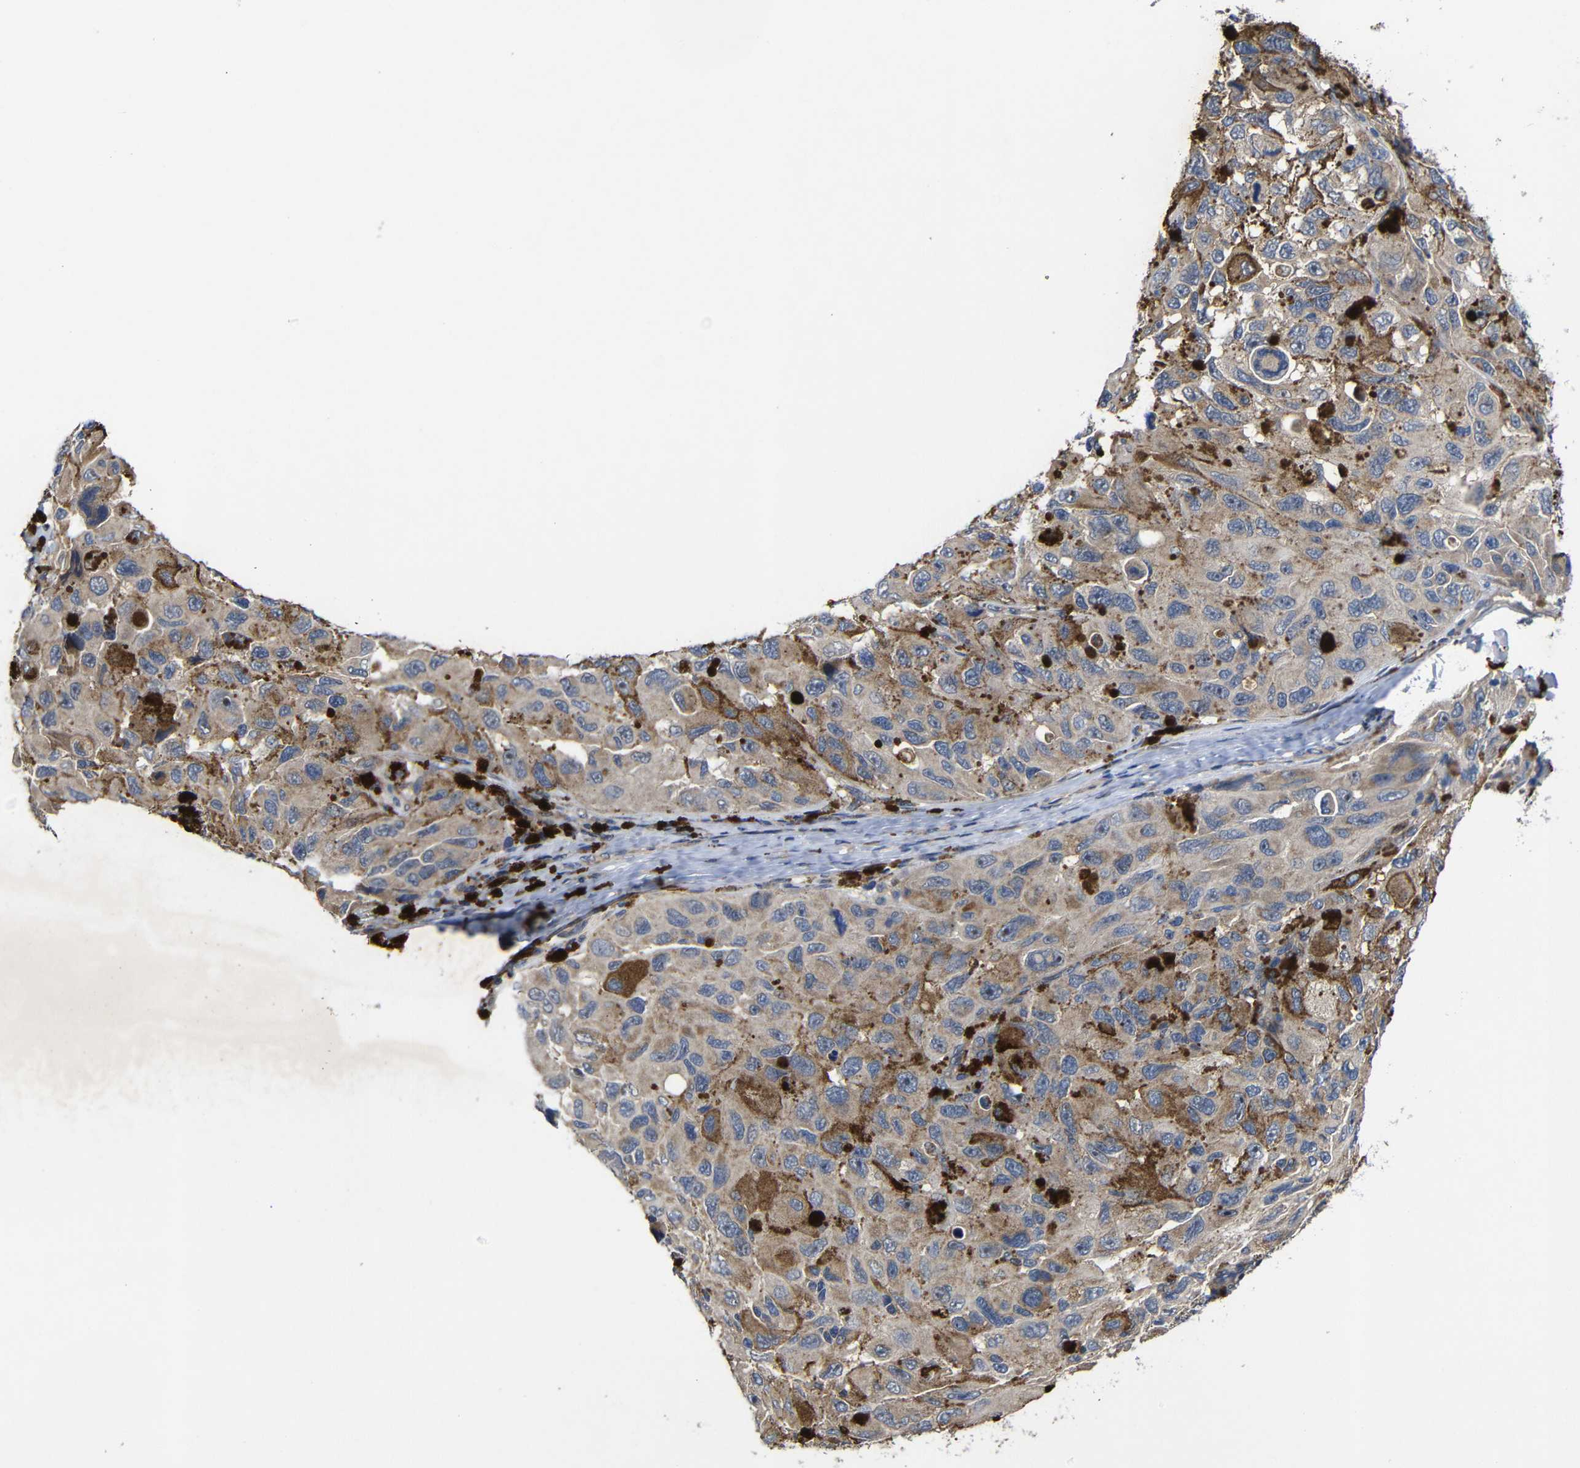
{"staining": {"intensity": "weak", "quantity": ">75%", "location": "cytoplasmic/membranous"}, "tissue": "melanoma", "cell_type": "Tumor cells", "image_type": "cancer", "snomed": [{"axis": "morphology", "description": "Malignant melanoma, NOS"}, {"axis": "topography", "description": "Skin"}], "caption": "An IHC photomicrograph of neoplastic tissue is shown. Protein staining in brown labels weak cytoplasmic/membranous positivity in melanoma within tumor cells.", "gene": "LPAR5", "patient": {"sex": "female", "age": 73}}